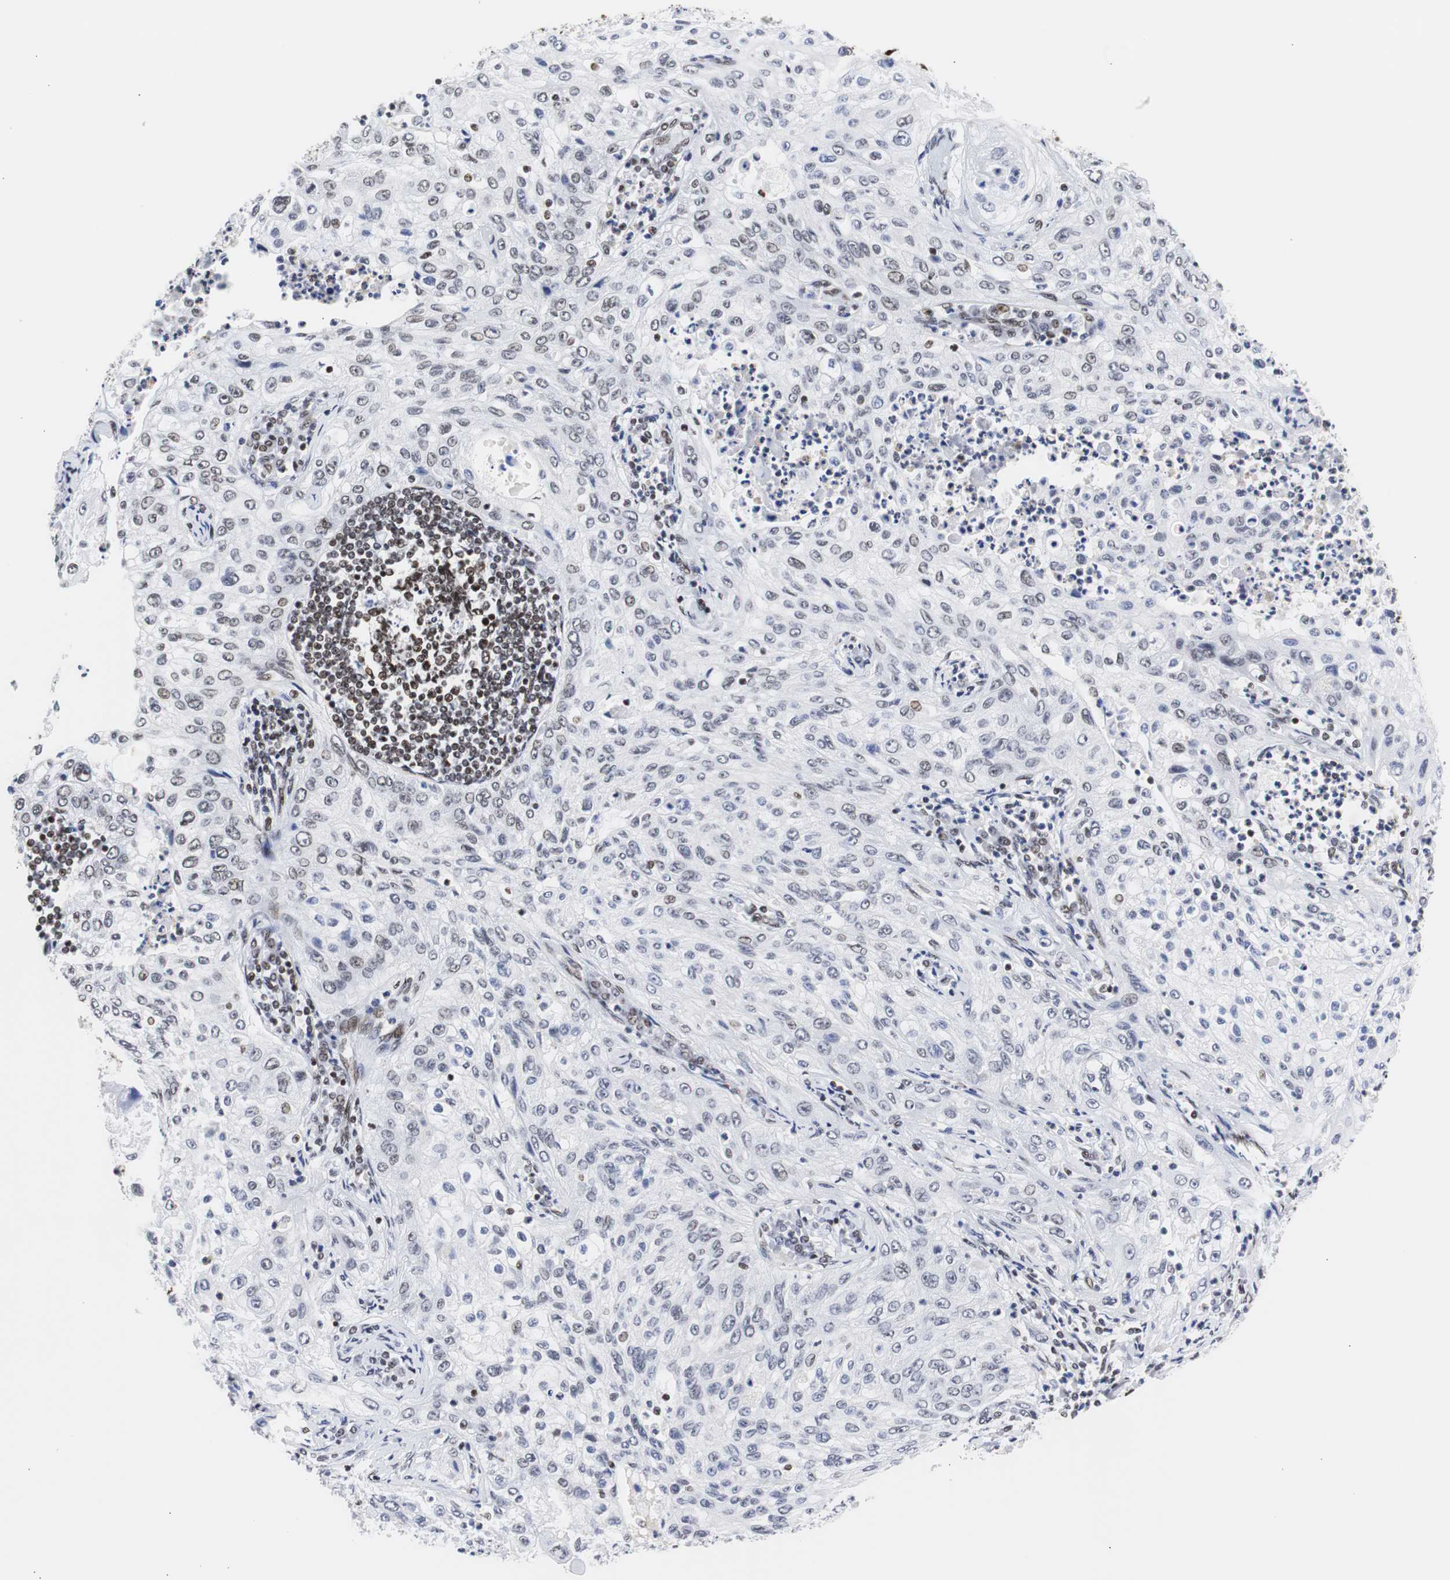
{"staining": {"intensity": "weak", "quantity": "<25%", "location": "nuclear"}, "tissue": "lung cancer", "cell_type": "Tumor cells", "image_type": "cancer", "snomed": [{"axis": "morphology", "description": "Inflammation, NOS"}, {"axis": "morphology", "description": "Squamous cell carcinoma, NOS"}, {"axis": "topography", "description": "Lymph node"}, {"axis": "topography", "description": "Soft tissue"}, {"axis": "topography", "description": "Lung"}], "caption": "High magnification brightfield microscopy of lung cancer stained with DAB (brown) and counterstained with hematoxylin (blue): tumor cells show no significant staining.", "gene": "HNRNPH2", "patient": {"sex": "male", "age": 66}}